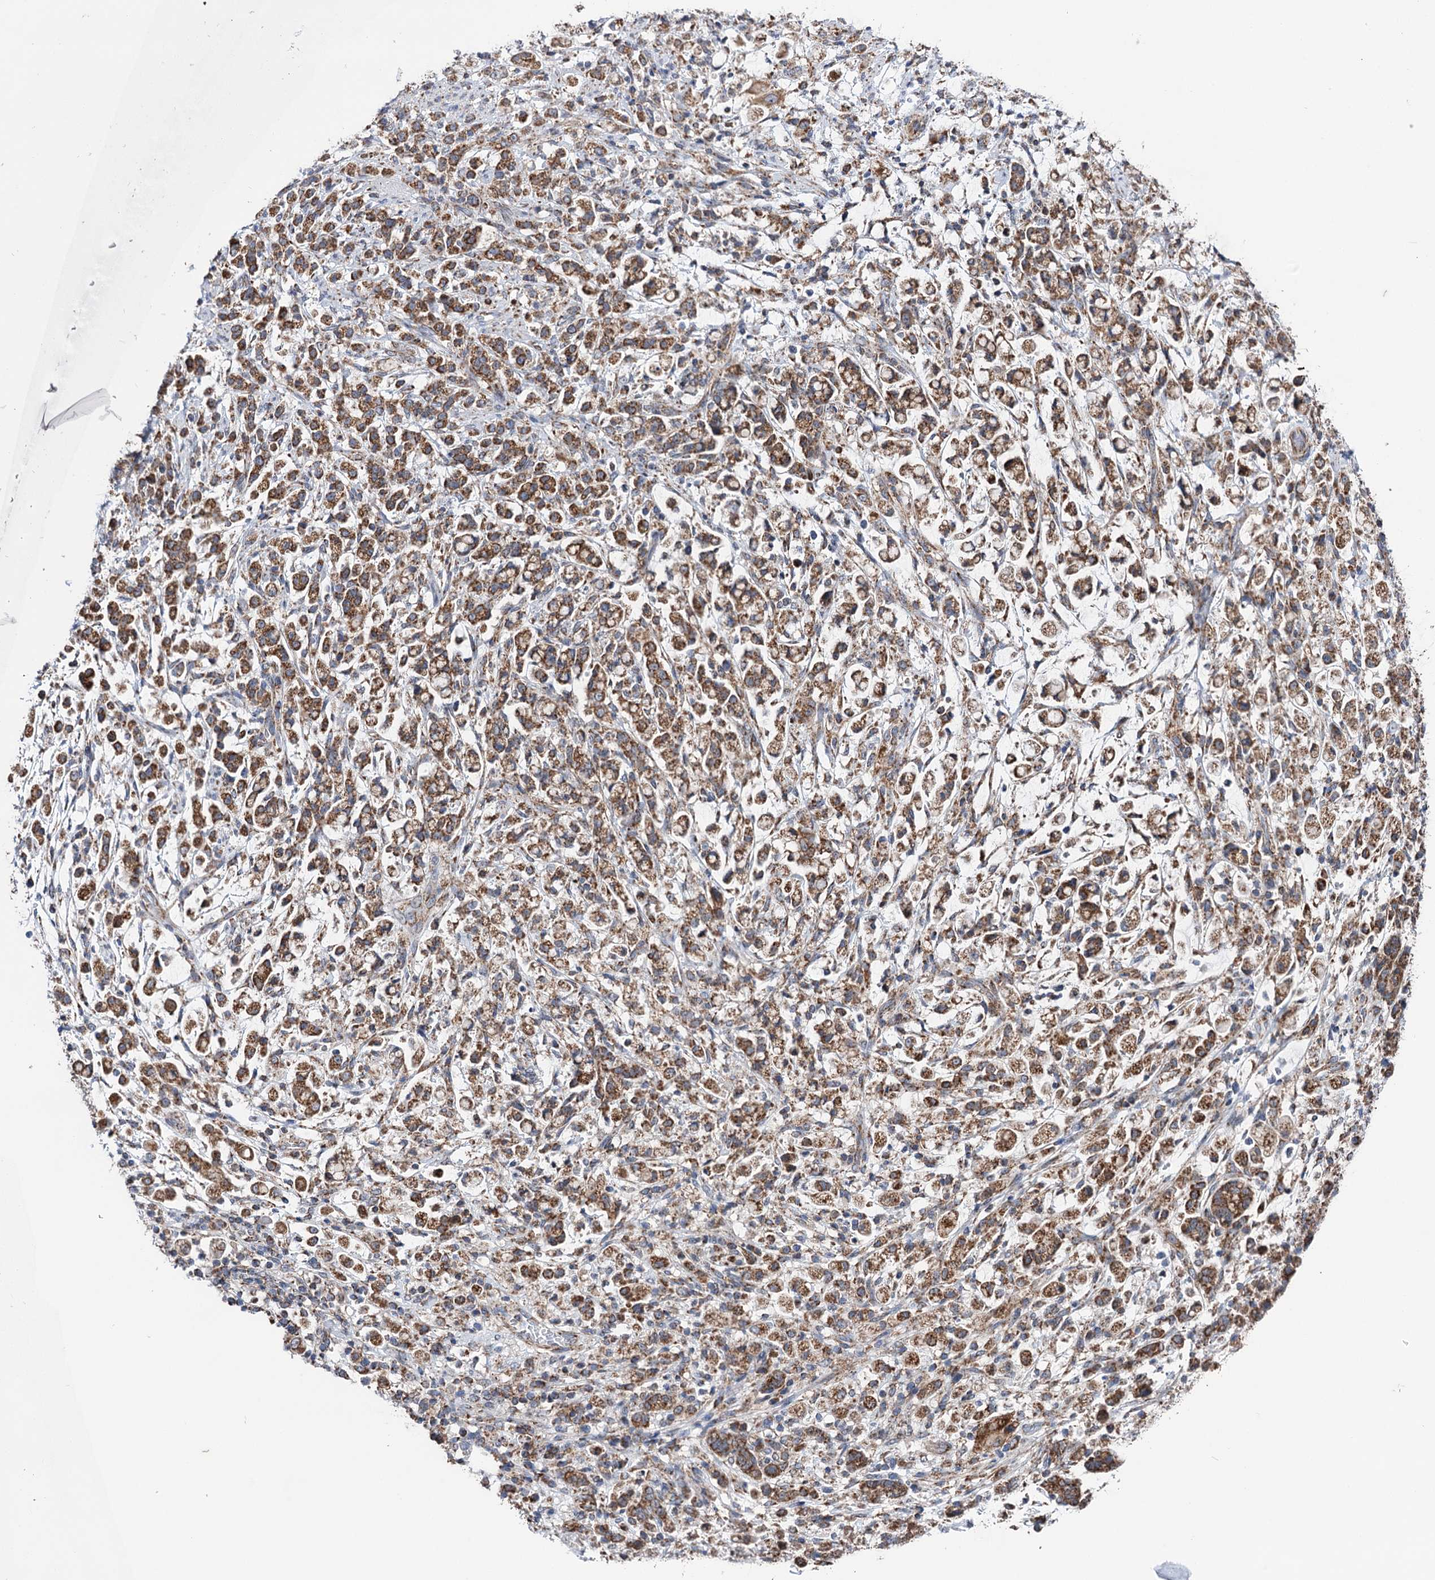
{"staining": {"intensity": "strong", "quantity": ">75%", "location": "cytoplasmic/membranous"}, "tissue": "stomach cancer", "cell_type": "Tumor cells", "image_type": "cancer", "snomed": [{"axis": "morphology", "description": "Adenocarcinoma, NOS"}, {"axis": "topography", "description": "Stomach"}], "caption": "A brown stain labels strong cytoplasmic/membranous staining of a protein in human adenocarcinoma (stomach) tumor cells. (DAB (3,3'-diaminobenzidine) = brown stain, brightfield microscopy at high magnification).", "gene": "SUCLA2", "patient": {"sex": "female", "age": 60}}